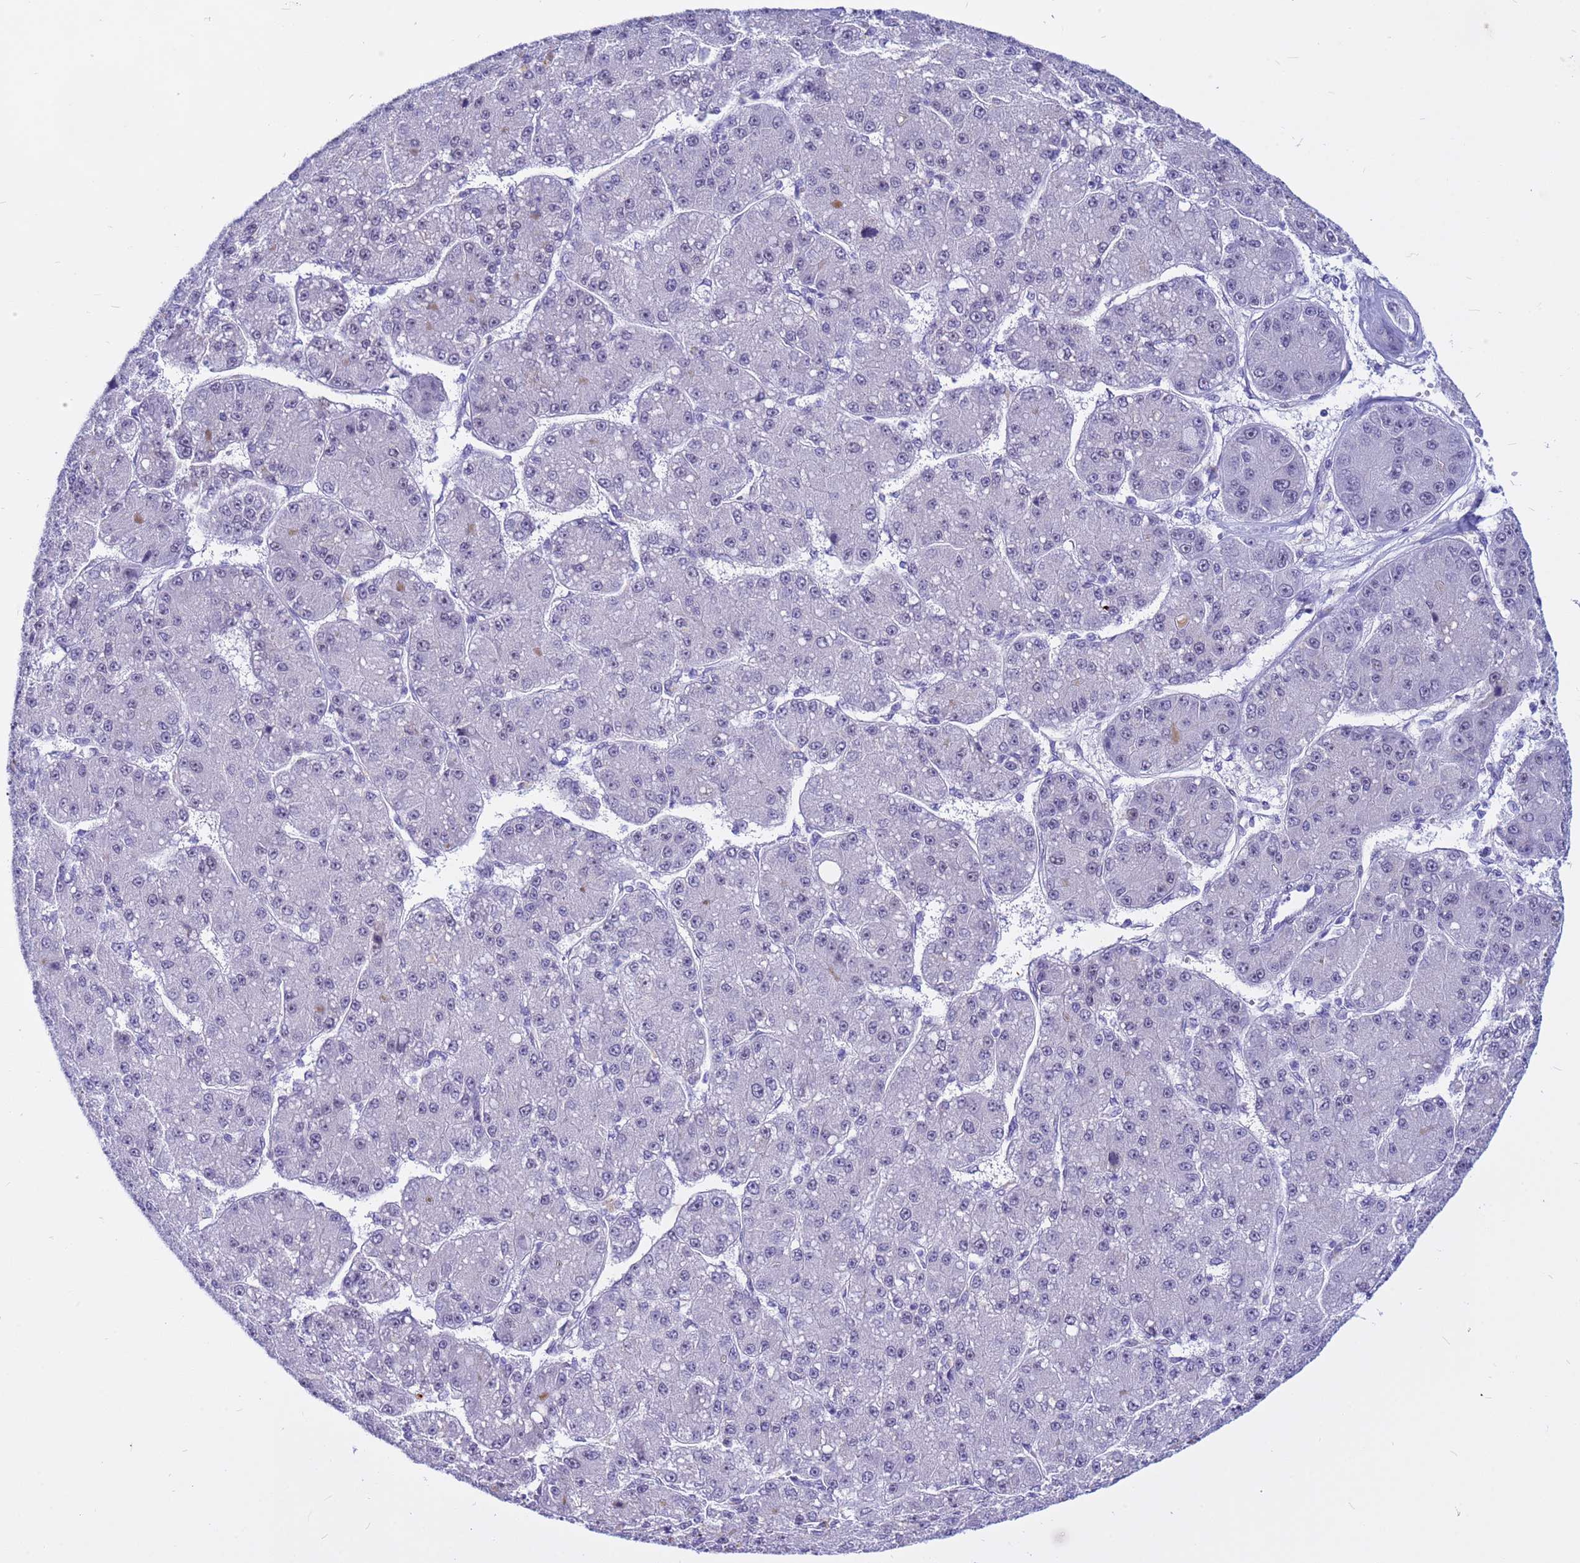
{"staining": {"intensity": "negative", "quantity": "none", "location": "none"}, "tissue": "liver cancer", "cell_type": "Tumor cells", "image_type": "cancer", "snomed": [{"axis": "morphology", "description": "Carcinoma, Hepatocellular, NOS"}, {"axis": "topography", "description": "Liver"}], "caption": "DAB (3,3'-diaminobenzidine) immunohistochemical staining of liver cancer exhibits no significant positivity in tumor cells. (DAB immunohistochemistry (IHC) with hematoxylin counter stain).", "gene": "DMRTC2", "patient": {"sex": "male", "age": 67}}